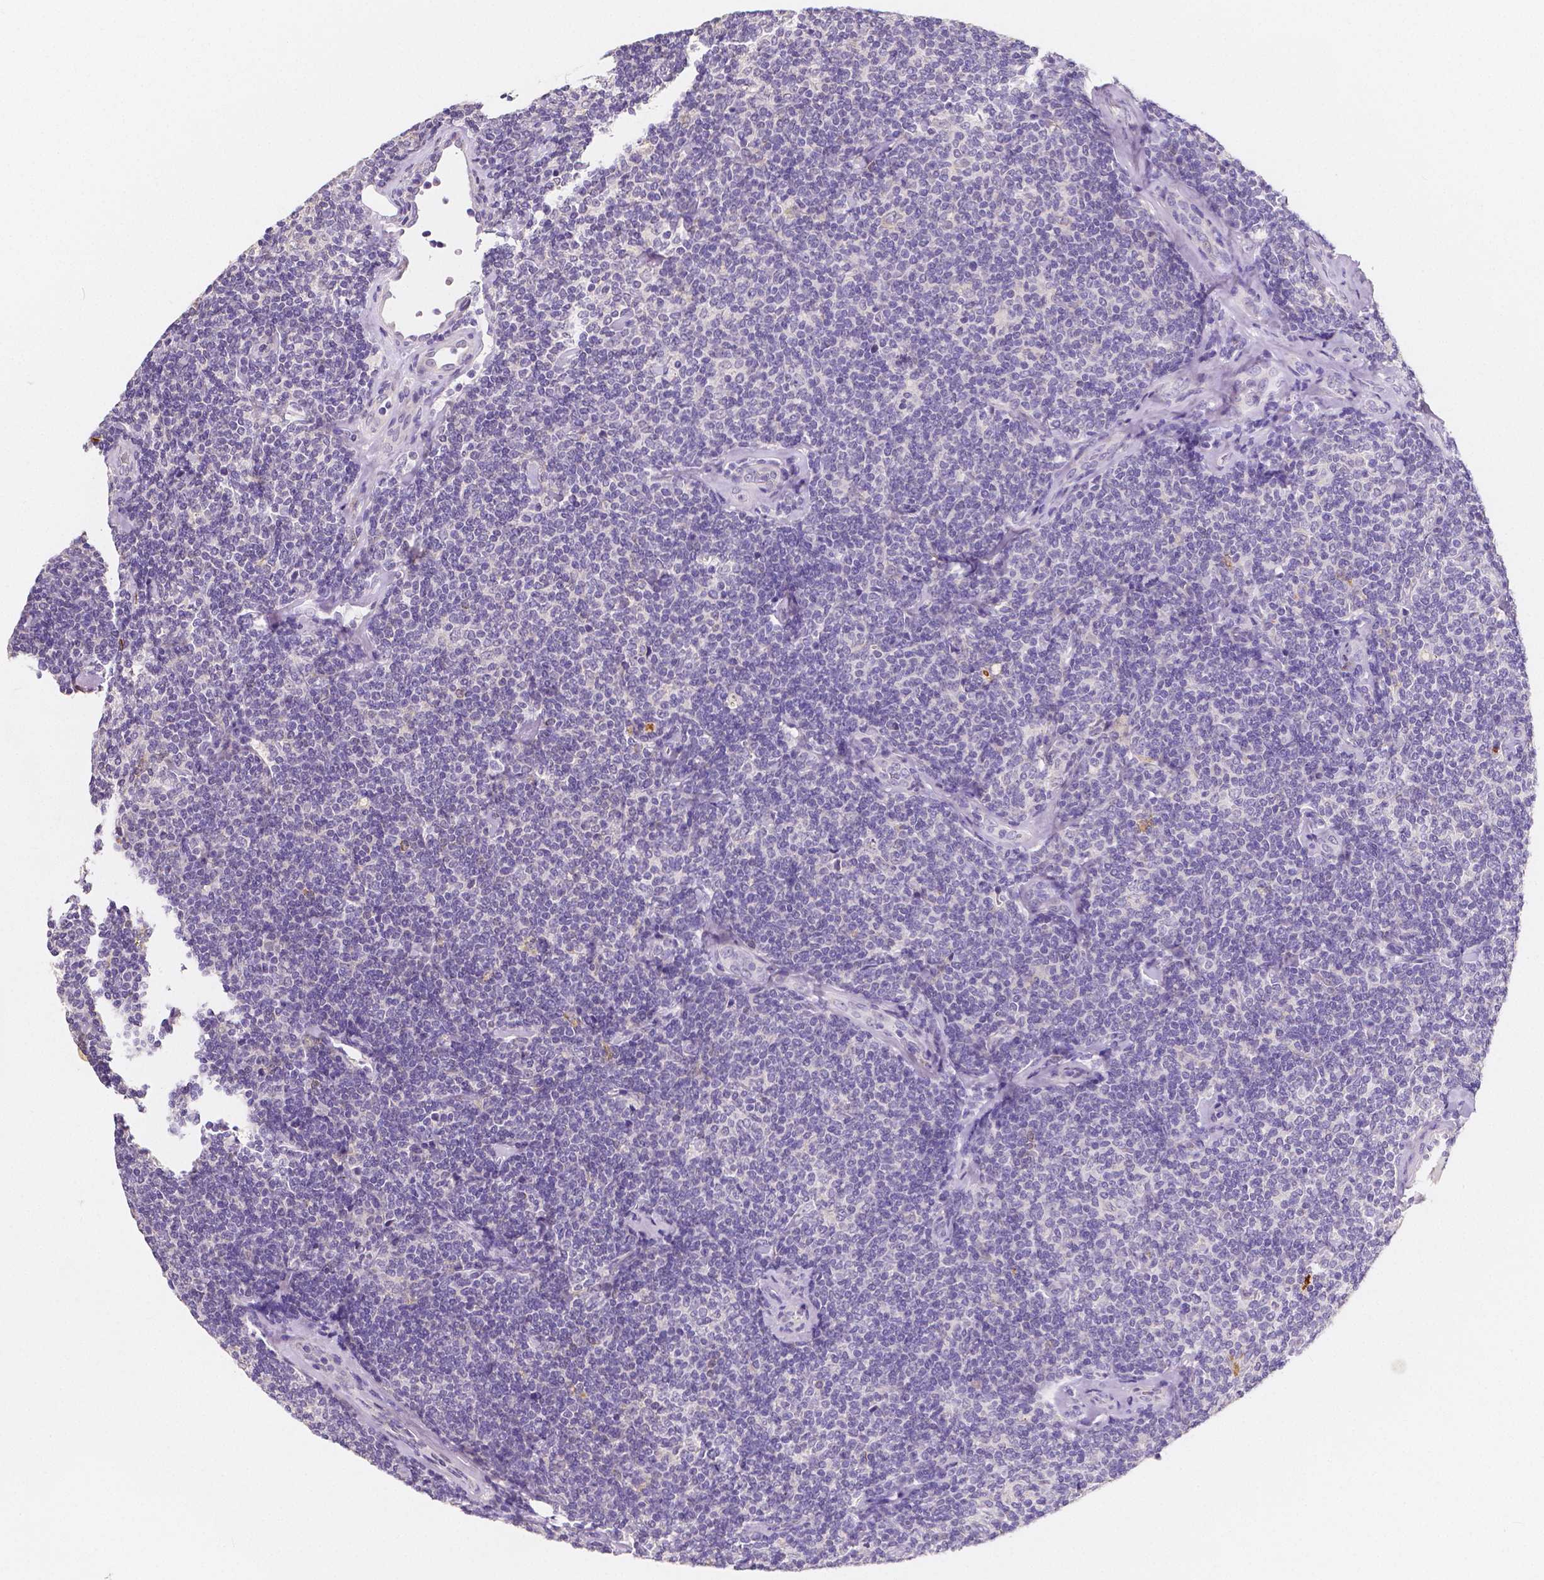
{"staining": {"intensity": "negative", "quantity": "none", "location": "none"}, "tissue": "lymphoma", "cell_type": "Tumor cells", "image_type": "cancer", "snomed": [{"axis": "morphology", "description": "Malignant lymphoma, non-Hodgkin's type, Low grade"}, {"axis": "topography", "description": "Lymph node"}], "caption": "Immunohistochemistry of malignant lymphoma, non-Hodgkin's type (low-grade) reveals no positivity in tumor cells. The staining is performed using DAB brown chromogen with nuclei counter-stained in using hematoxylin.", "gene": "ACP5", "patient": {"sex": "female", "age": 56}}